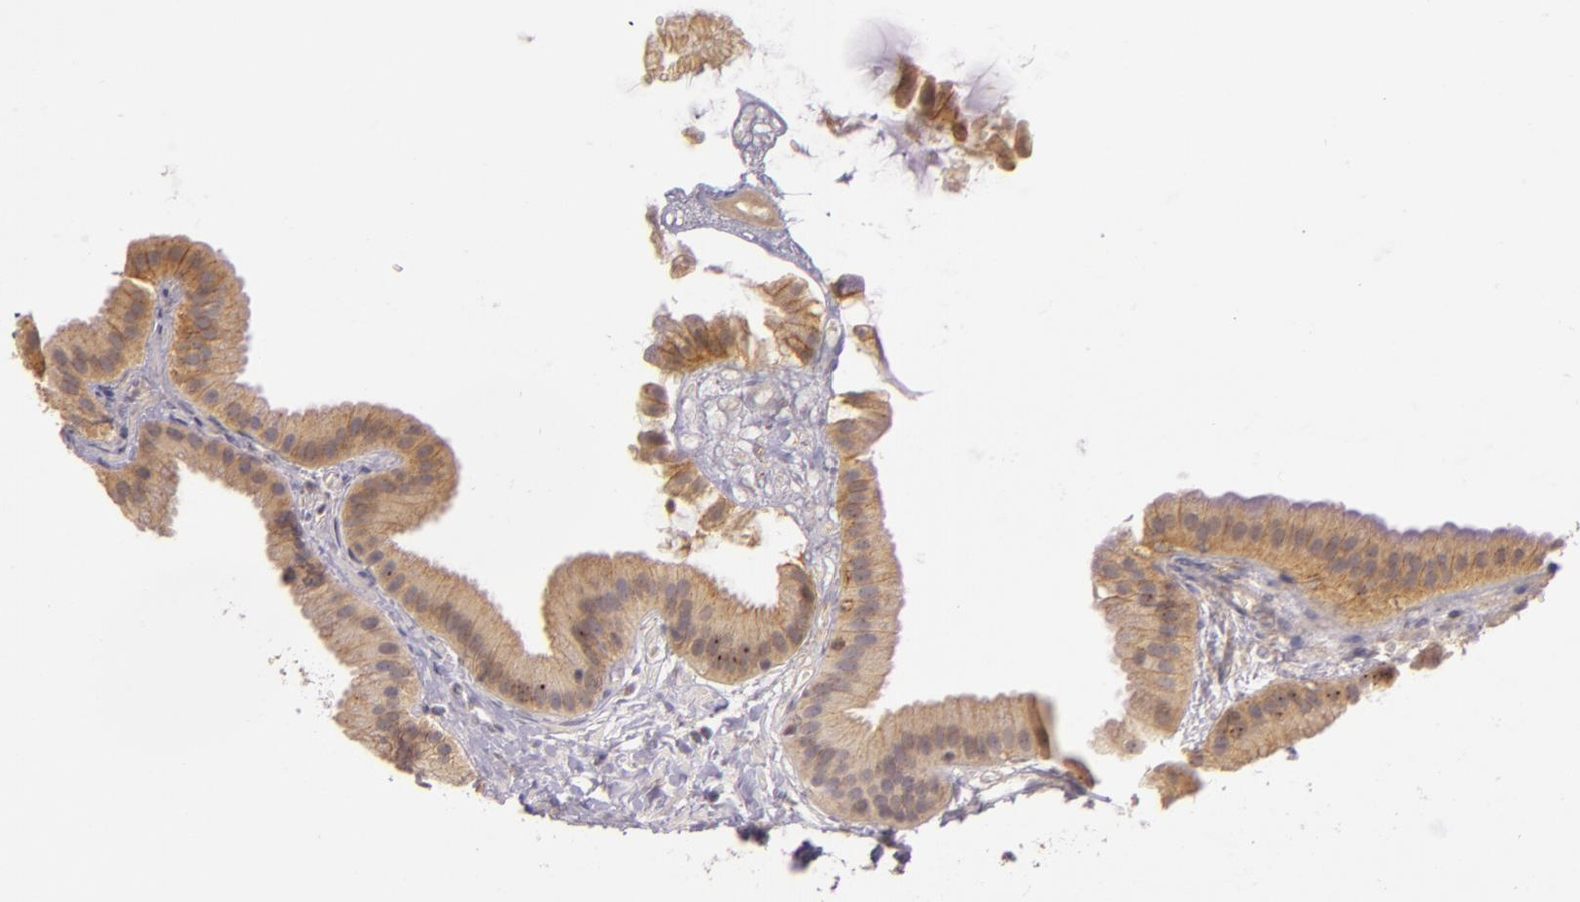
{"staining": {"intensity": "moderate", "quantity": ">75%", "location": "cytoplasmic/membranous"}, "tissue": "gallbladder", "cell_type": "Glandular cells", "image_type": "normal", "snomed": [{"axis": "morphology", "description": "Normal tissue, NOS"}, {"axis": "topography", "description": "Gallbladder"}], "caption": "The micrograph demonstrates a brown stain indicating the presence of a protein in the cytoplasmic/membranous of glandular cells in gallbladder.", "gene": "ARMH4", "patient": {"sex": "female", "age": 63}}